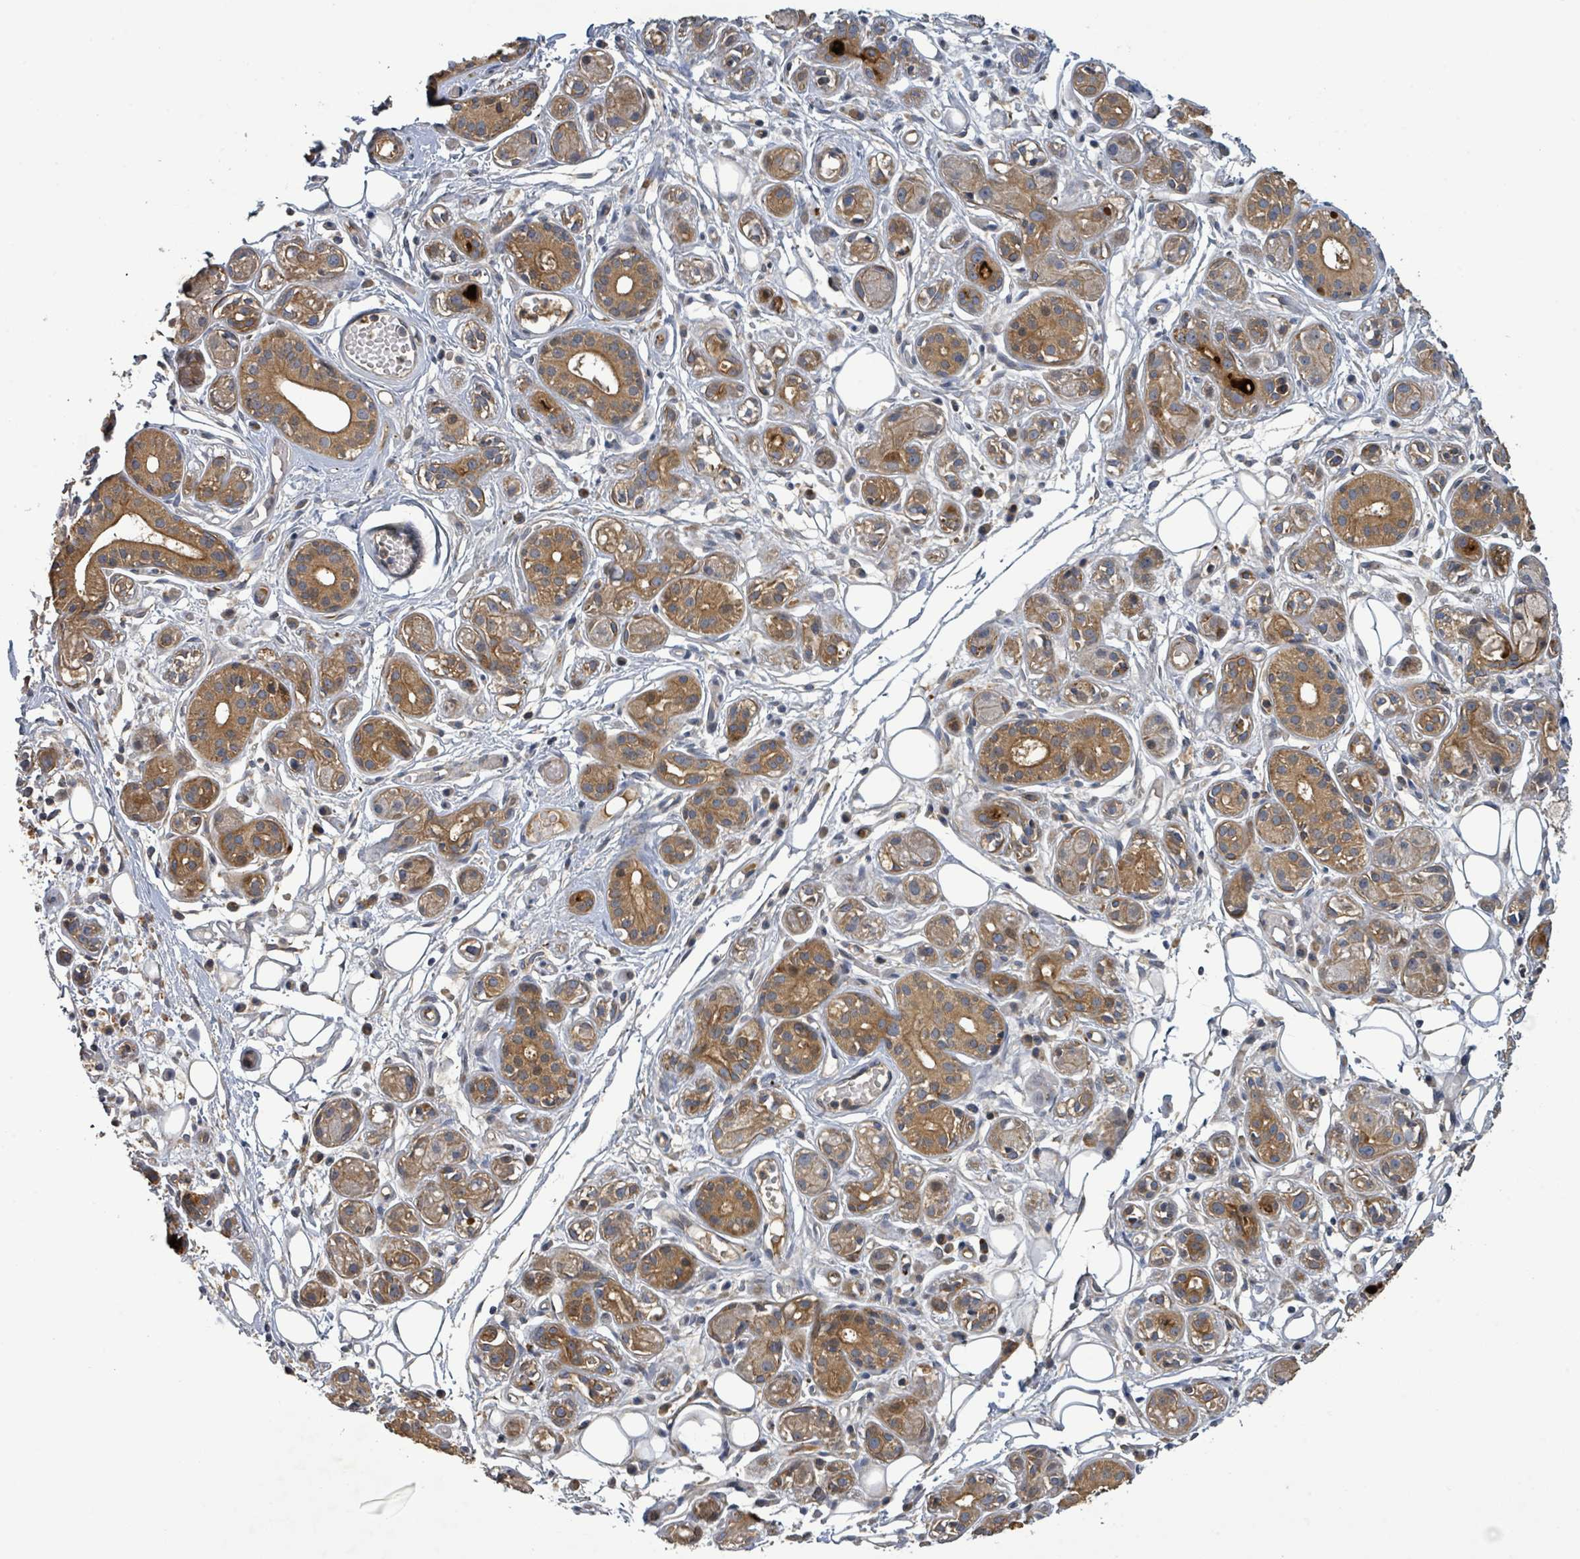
{"staining": {"intensity": "moderate", "quantity": ">75%", "location": "cytoplasmic/membranous"}, "tissue": "salivary gland", "cell_type": "Glandular cells", "image_type": "normal", "snomed": [{"axis": "morphology", "description": "Normal tissue, NOS"}, {"axis": "topography", "description": "Salivary gland"}], "caption": "Moderate cytoplasmic/membranous staining is identified in about >75% of glandular cells in benign salivary gland.", "gene": "STARD4", "patient": {"sex": "male", "age": 54}}